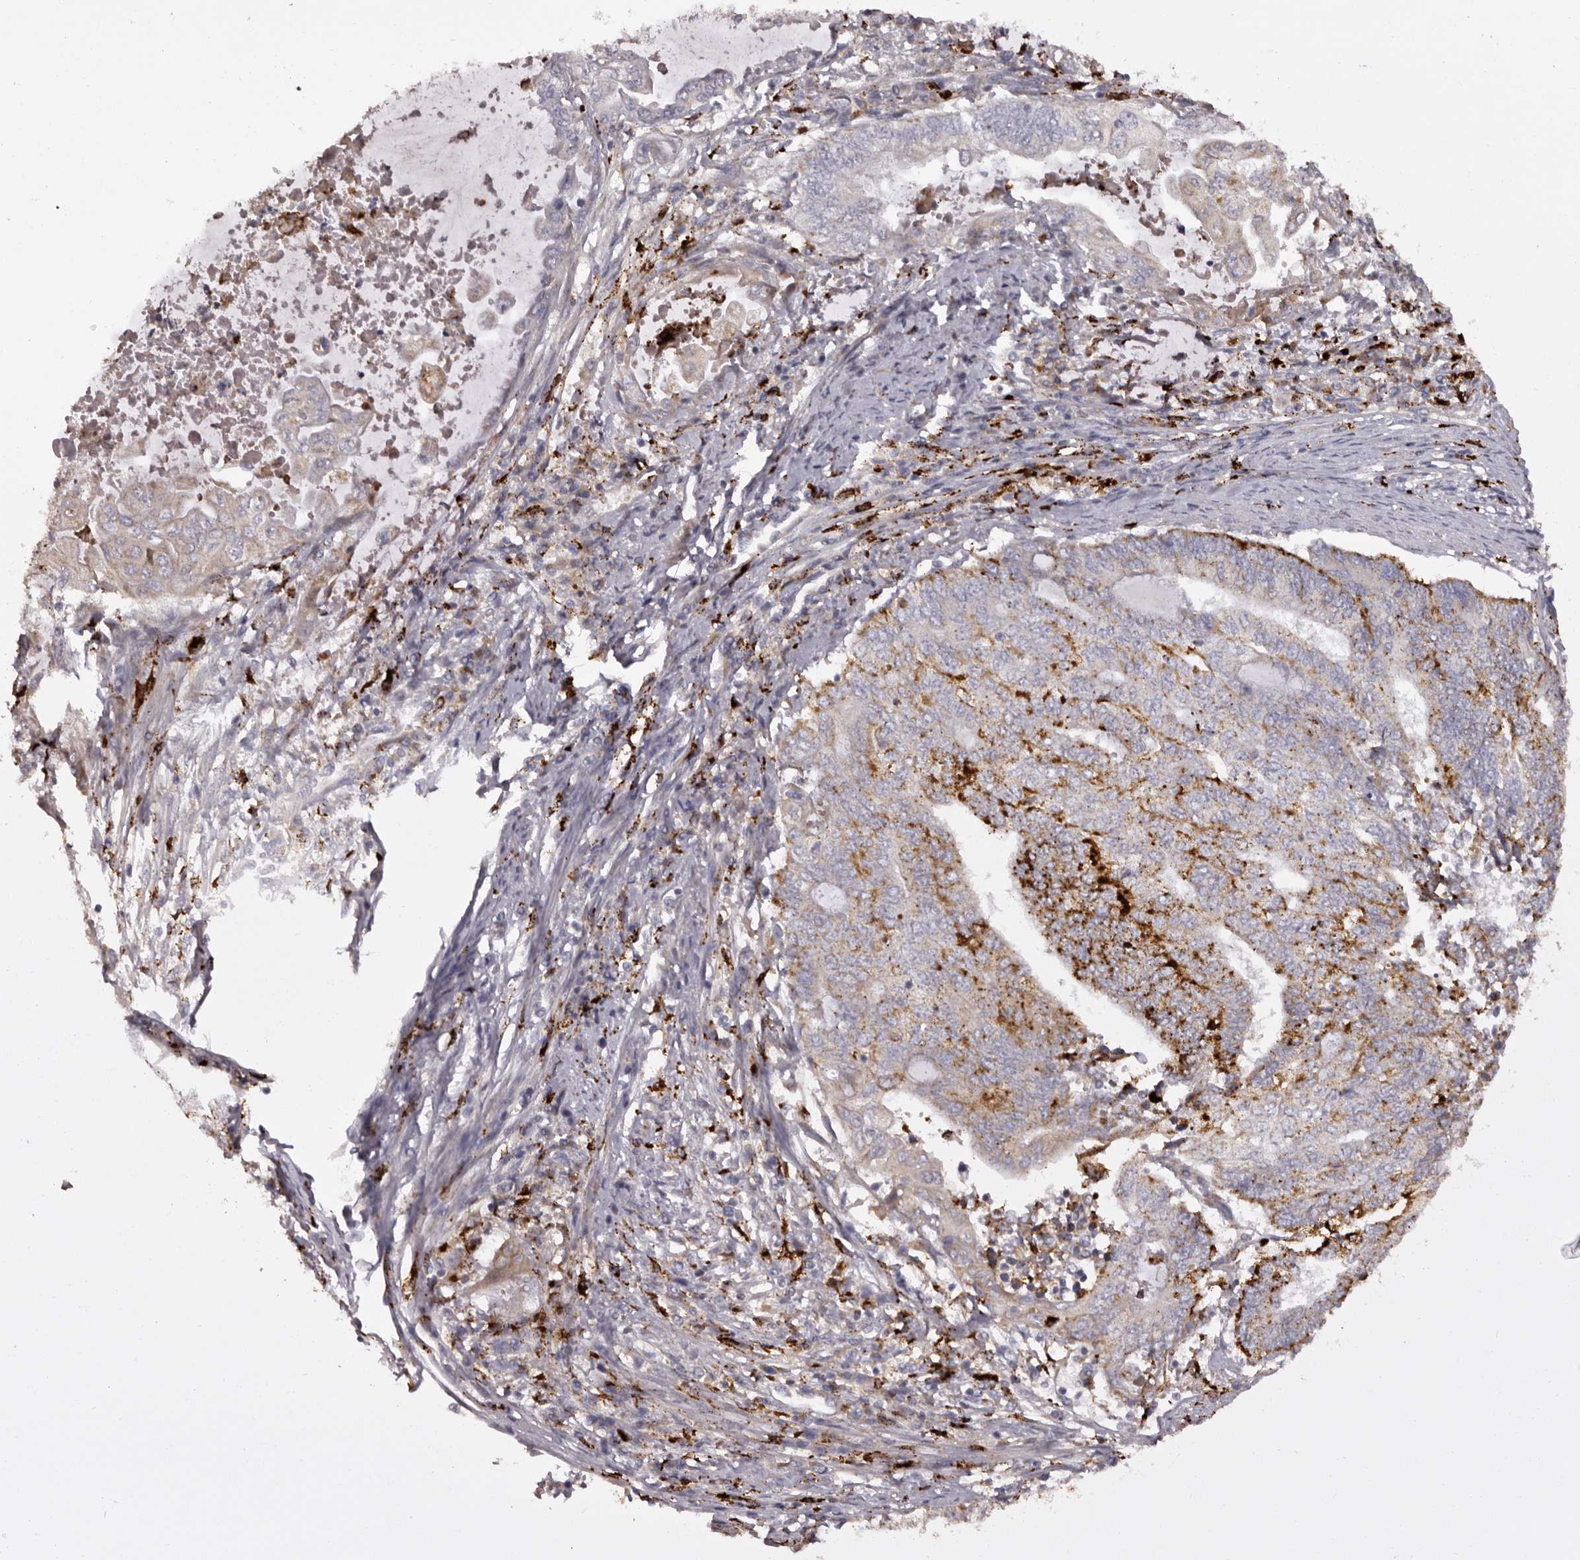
{"staining": {"intensity": "strong", "quantity": "25%-75%", "location": "cytoplasmic/membranous"}, "tissue": "endometrial cancer", "cell_type": "Tumor cells", "image_type": "cancer", "snomed": [{"axis": "morphology", "description": "Adenocarcinoma, NOS"}, {"axis": "topography", "description": "Uterus"}, {"axis": "topography", "description": "Endometrium"}], "caption": "Brown immunohistochemical staining in adenocarcinoma (endometrial) exhibits strong cytoplasmic/membranous staining in about 25%-75% of tumor cells.", "gene": "MECR", "patient": {"sex": "female", "age": 70}}